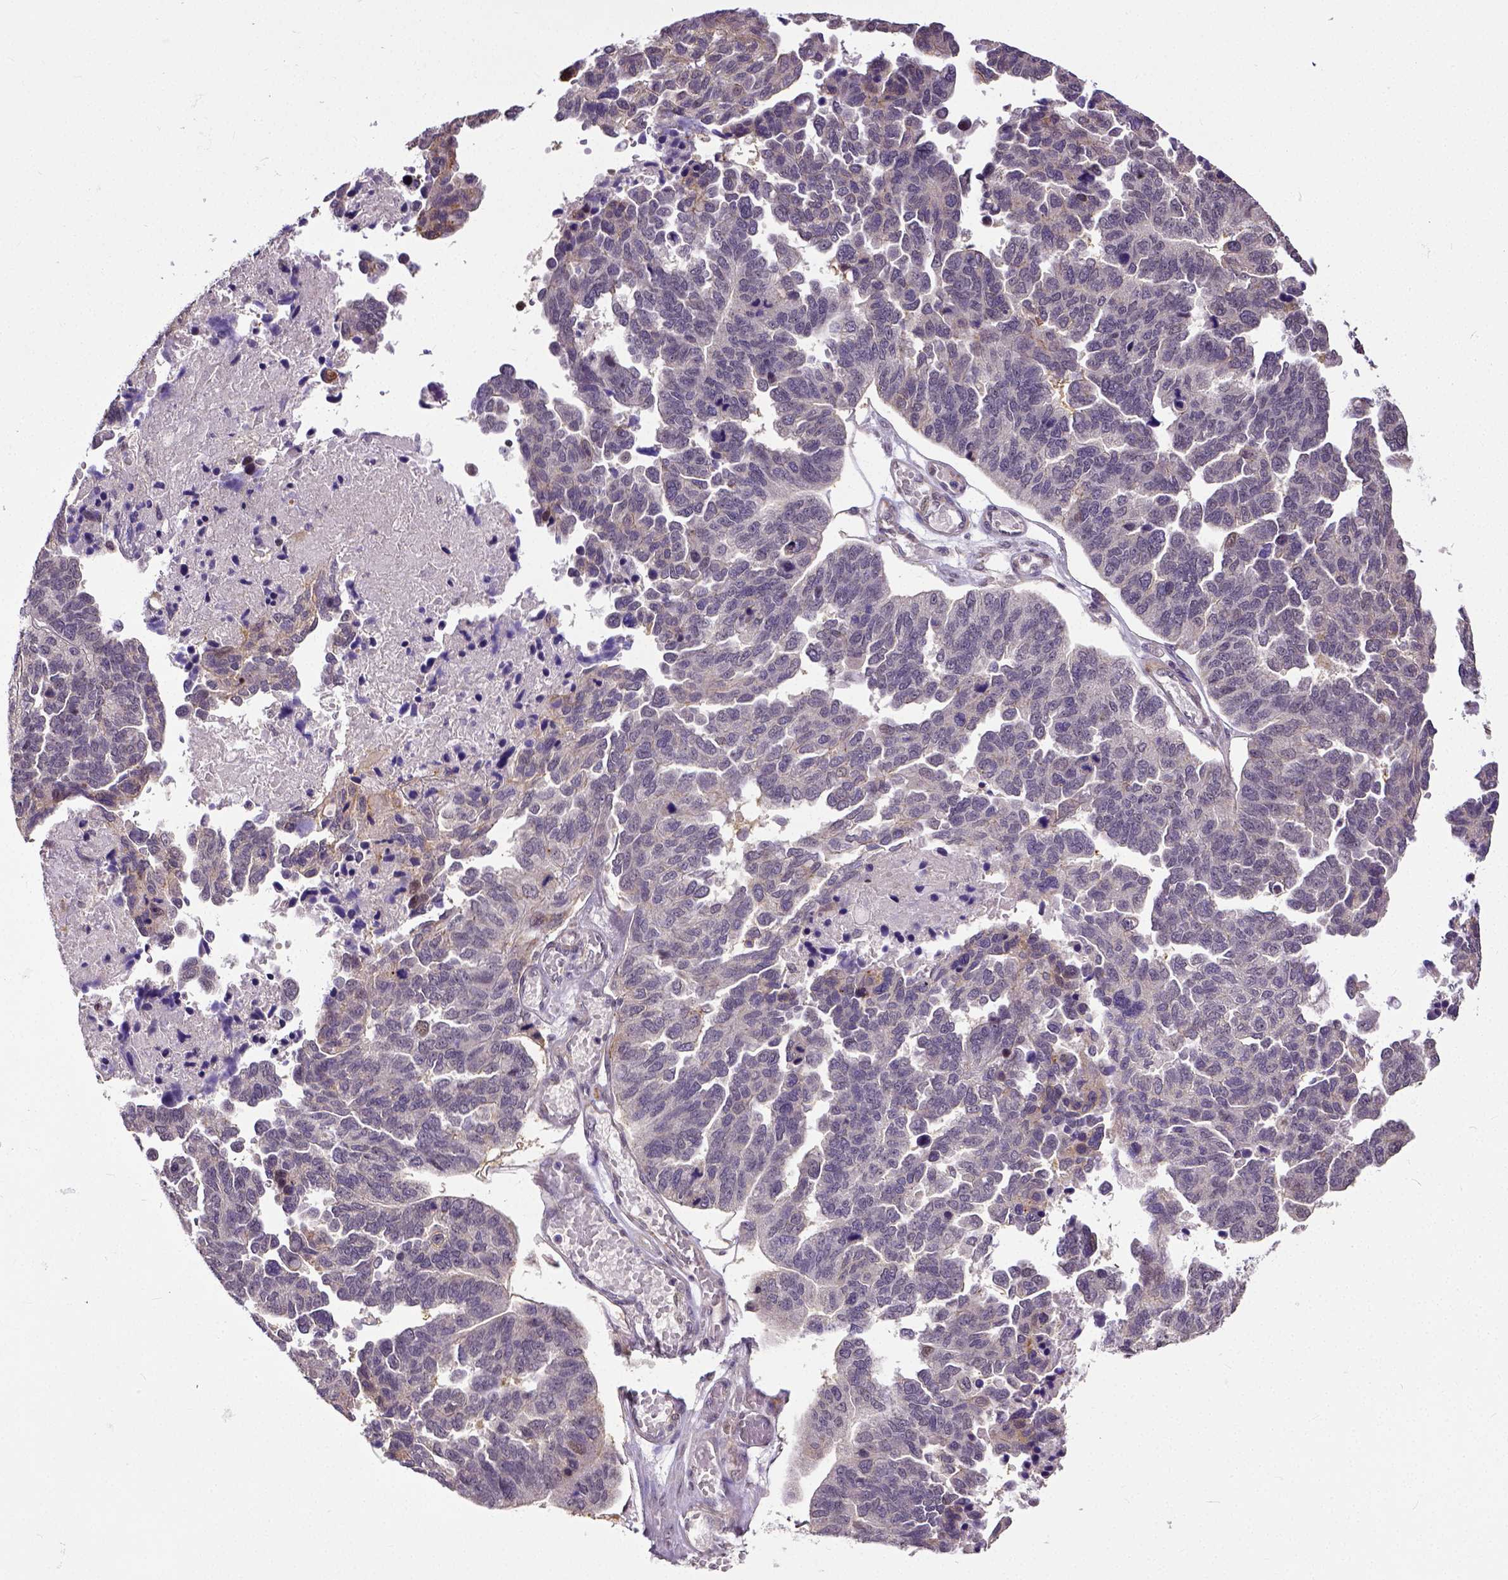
{"staining": {"intensity": "moderate", "quantity": "25%-75%", "location": "cytoplasmic/membranous"}, "tissue": "ovarian cancer", "cell_type": "Tumor cells", "image_type": "cancer", "snomed": [{"axis": "morphology", "description": "Cystadenocarcinoma, serous, NOS"}, {"axis": "topography", "description": "Ovary"}], "caption": "This photomicrograph reveals IHC staining of human ovarian cancer, with medium moderate cytoplasmic/membranous positivity in approximately 25%-75% of tumor cells.", "gene": "DICER1", "patient": {"sex": "female", "age": 64}}